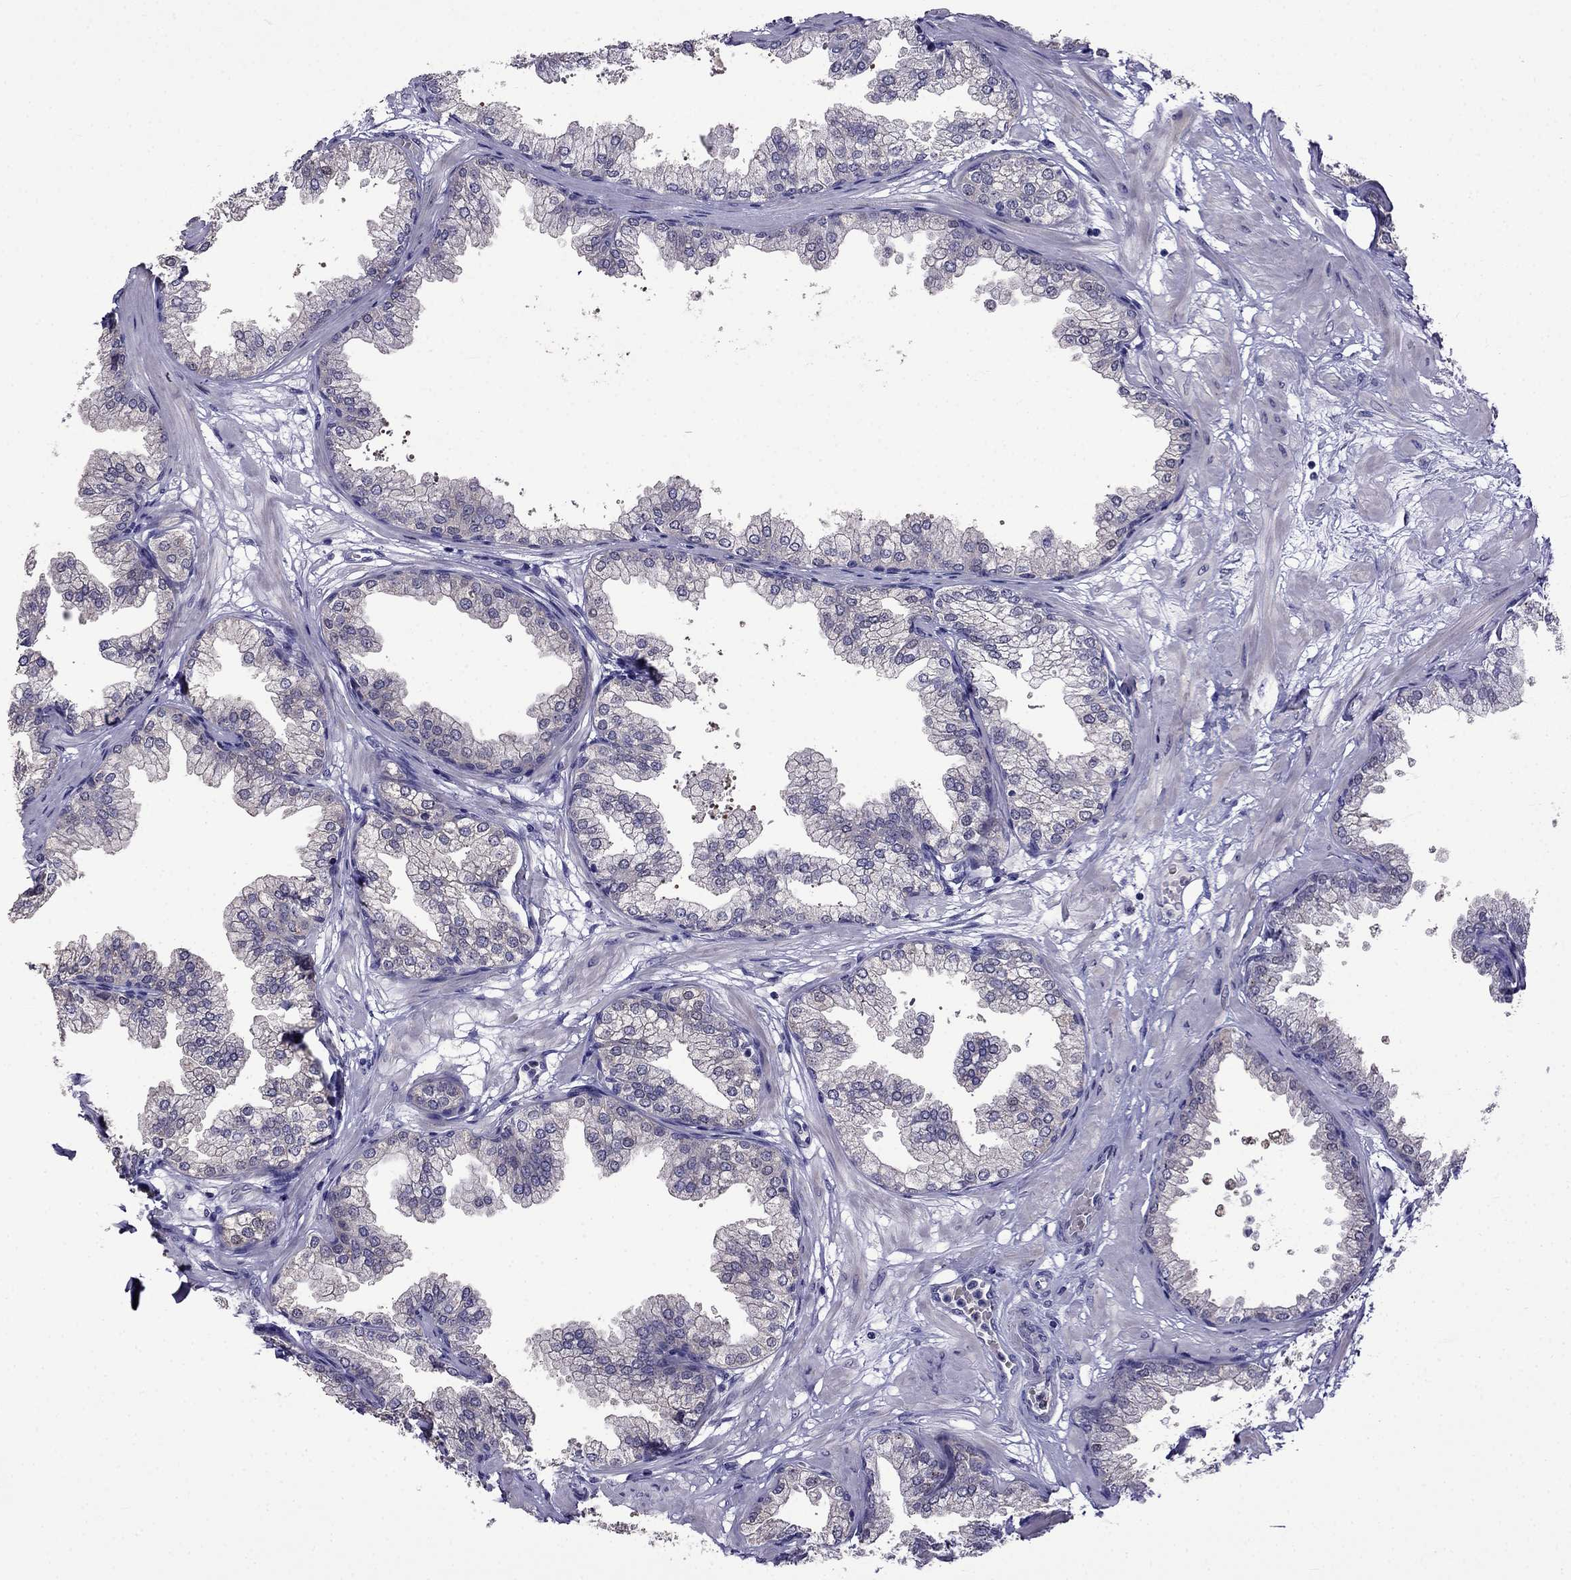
{"staining": {"intensity": "negative", "quantity": "none", "location": "none"}, "tissue": "prostate", "cell_type": "Glandular cells", "image_type": "normal", "snomed": [{"axis": "morphology", "description": "Normal tissue, NOS"}, {"axis": "topography", "description": "Prostate"}], "caption": "Glandular cells show no significant protein expression in normal prostate. Nuclei are stained in blue.", "gene": "AQP9", "patient": {"sex": "male", "age": 37}}